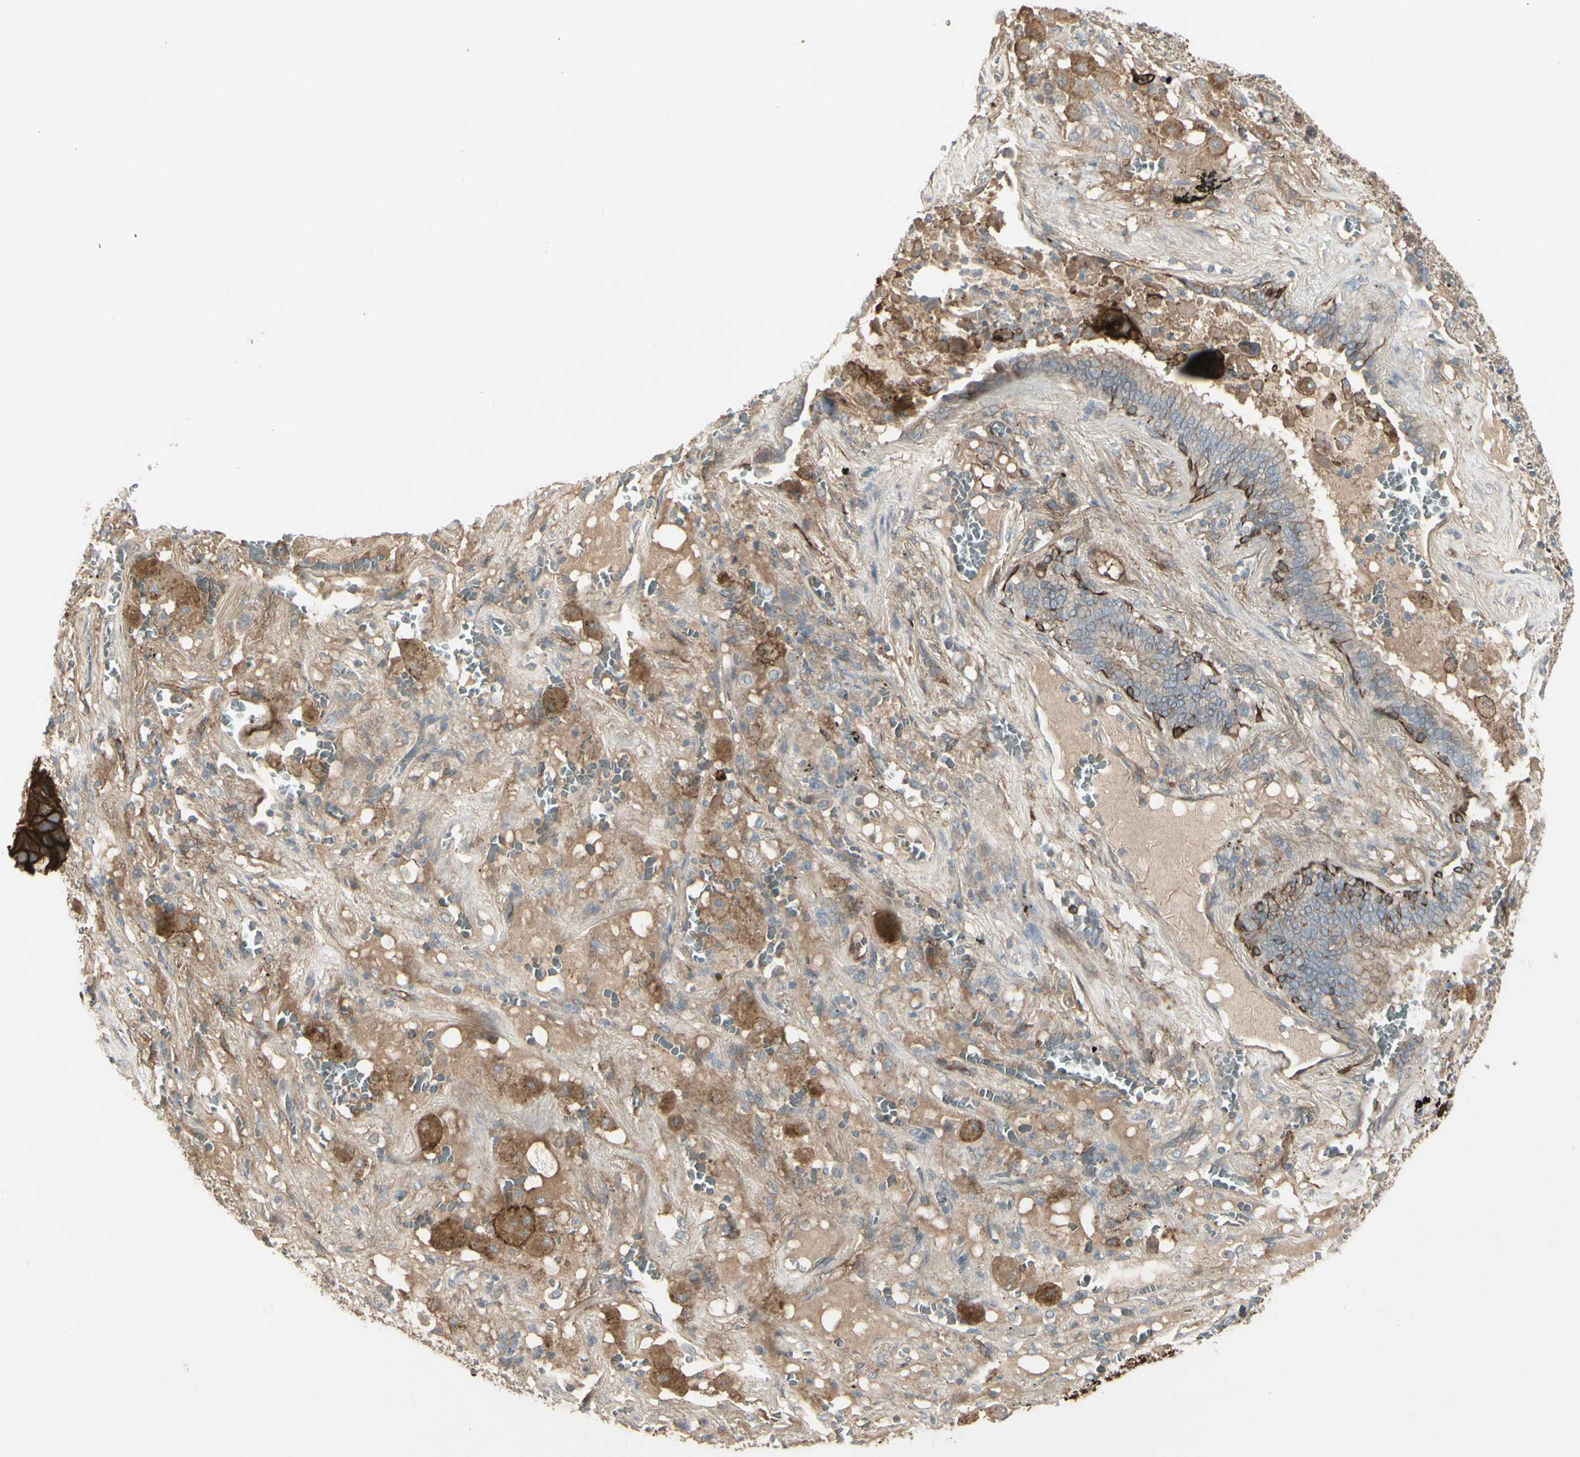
{"staining": {"intensity": "moderate", "quantity": "25%-75%", "location": "cytoplasmic/membranous"}, "tissue": "lung cancer", "cell_type": "Tumor cells", "image_type": "cancer", "snomed": [{"axis": "morphology", "description": "Squamous cell carcinoma, NOS"}, {"axis": "topography", "description": "Lung"}], "caption": "An image of lung squamous cell carcinoma stained for a protein exhibits moderate cytoplasmic/membranous brown staining in tumor cells.", "gene": "CD276", "patient": {"sex": "male", "age": 57}}